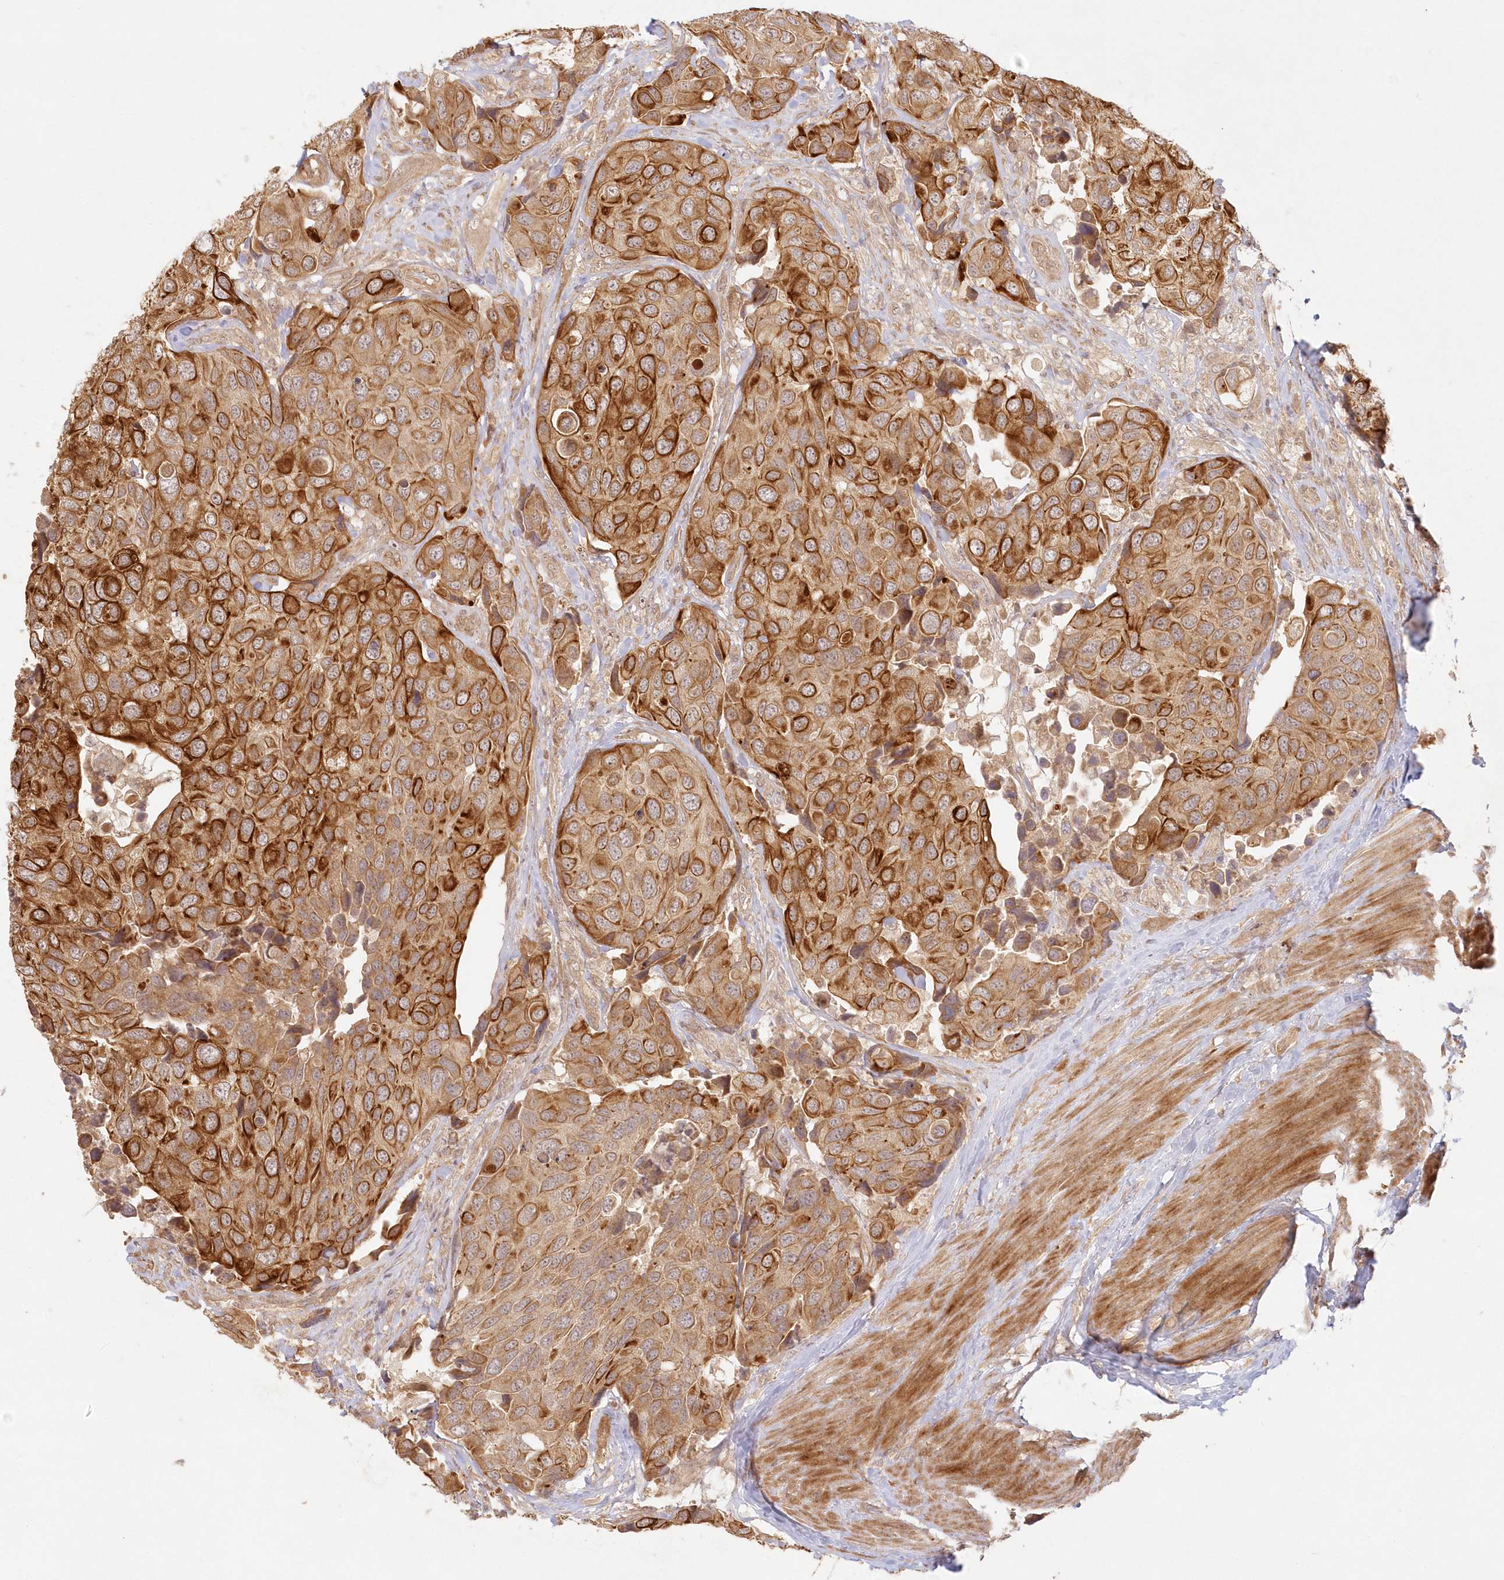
{"staining": {"intensity": "strong", "quantity": ">75%", "location": "cytoplasmic/membranous"}, "tissue": "urothelial cancer", "cell_type": "Tumor cells", "image_type": "cancer", "snomed": [{"axis": "morphology", "description": "Urothelial carcinoma, High grade"}, {"axis": "topography", "description": "Urinary bladder"}], "caption": "Strong cytoplasmic/membranous protein staining is identified in about >75% of tumor cells in urothelial cancer. (DAB (3,3'-diaminobenzidine) IHC with brightfield microscopy, high magnification).", "gene": "KIAA0232", "patient": {"sex": "male", "age": 74}}